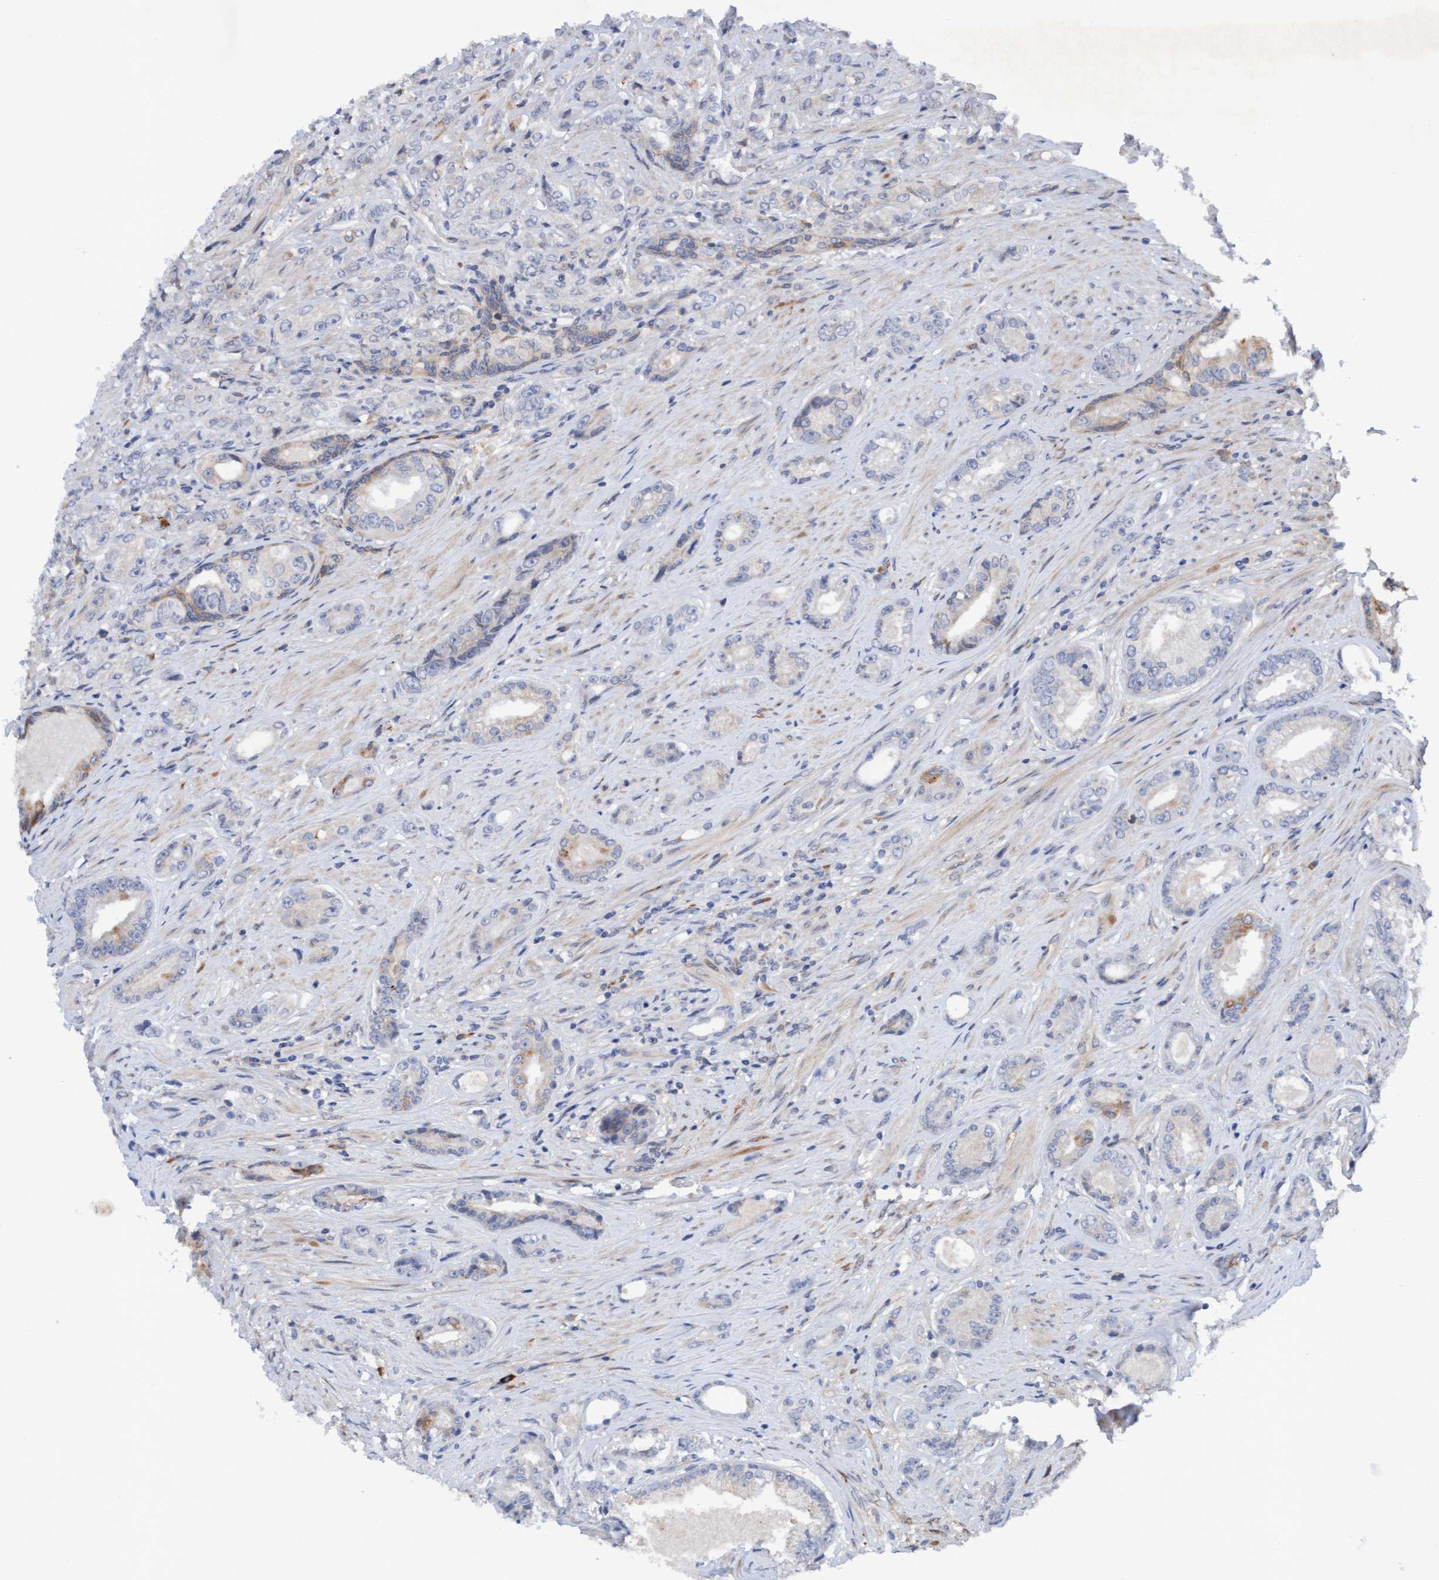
{"staining": {"intensity": "moderate", "quantity": "<25%", "location": "cytoplasmic/membranous"}, "tissue": "prostate cancer", "cell_type": "Tumor cells", "image_type": "cancer", "snomed": [{"axis": "morphology", "description": "Adenocarcinoma, High grade"}, {"axis": "topography", "description": "Prostate"}], "caption": "The immunohistochemical stain highlights moderate cytoplasmic/membranous positivity in tumor cells of prostate cancer (high-grade adenocarcinoma) tissue. (Stains: DAB in brown, nuclei in blue, Microscopy: brightfield microscopy at high magnification).", "gene": "PLCD1", "patient": {"sex": "male", "age": 61}}